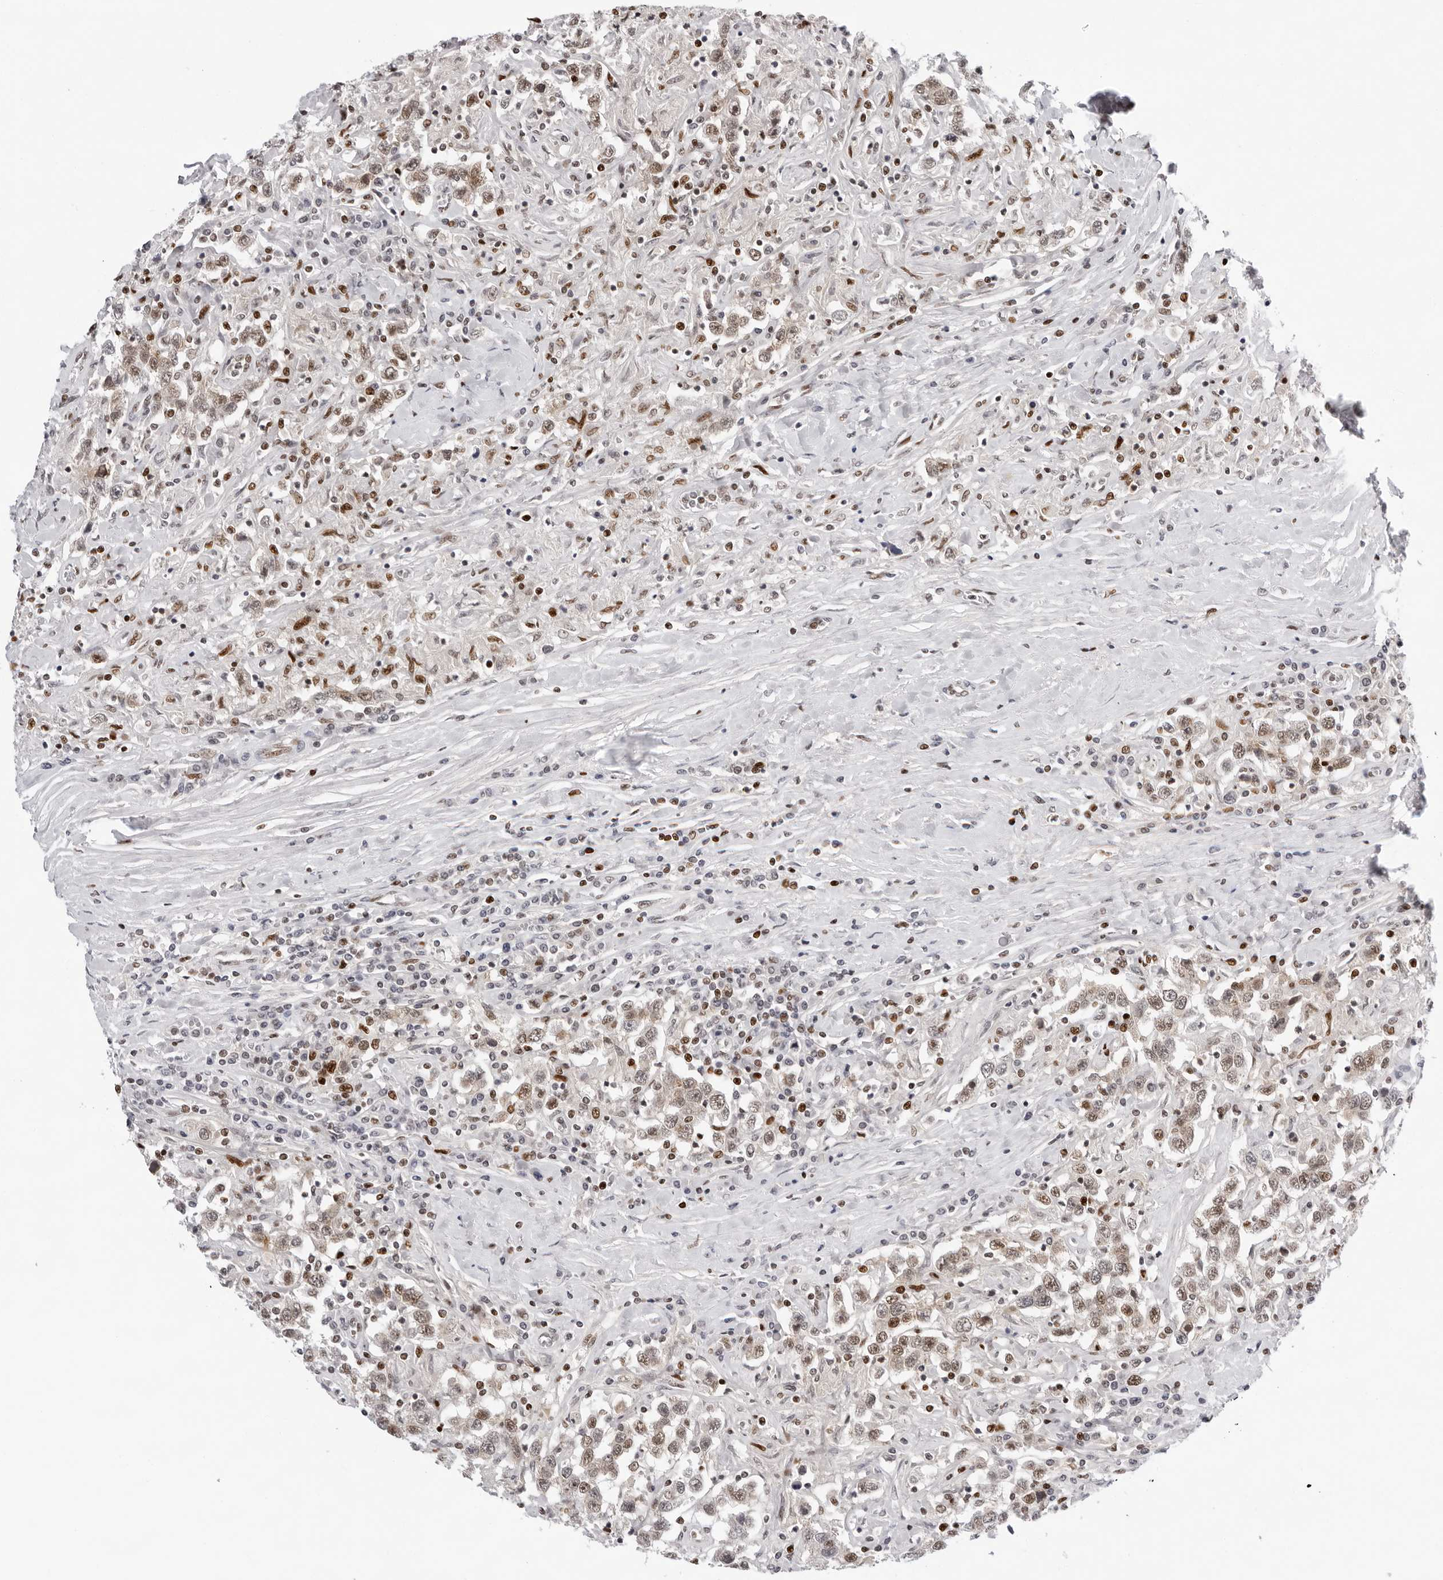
{"staining": {"intensity": "weak", "quantity": ">75%", "location": "nuclear"}, "tissue": "testis cancer", "cell_type": "Tumor cells", "image_type": "cancer", "snomed": [{"axis": "morphology", "description": "Seminoma, NOS"}, {"axis": "topography", "description": "Testis"}], "caption": "Seminoma (testis) was stained to show a protein in brown. There is low levels of weak nuclear expression in about >75% of tumor cells.", "gene": "OGG1", "patient": {"sex": "male", "age": 41}}